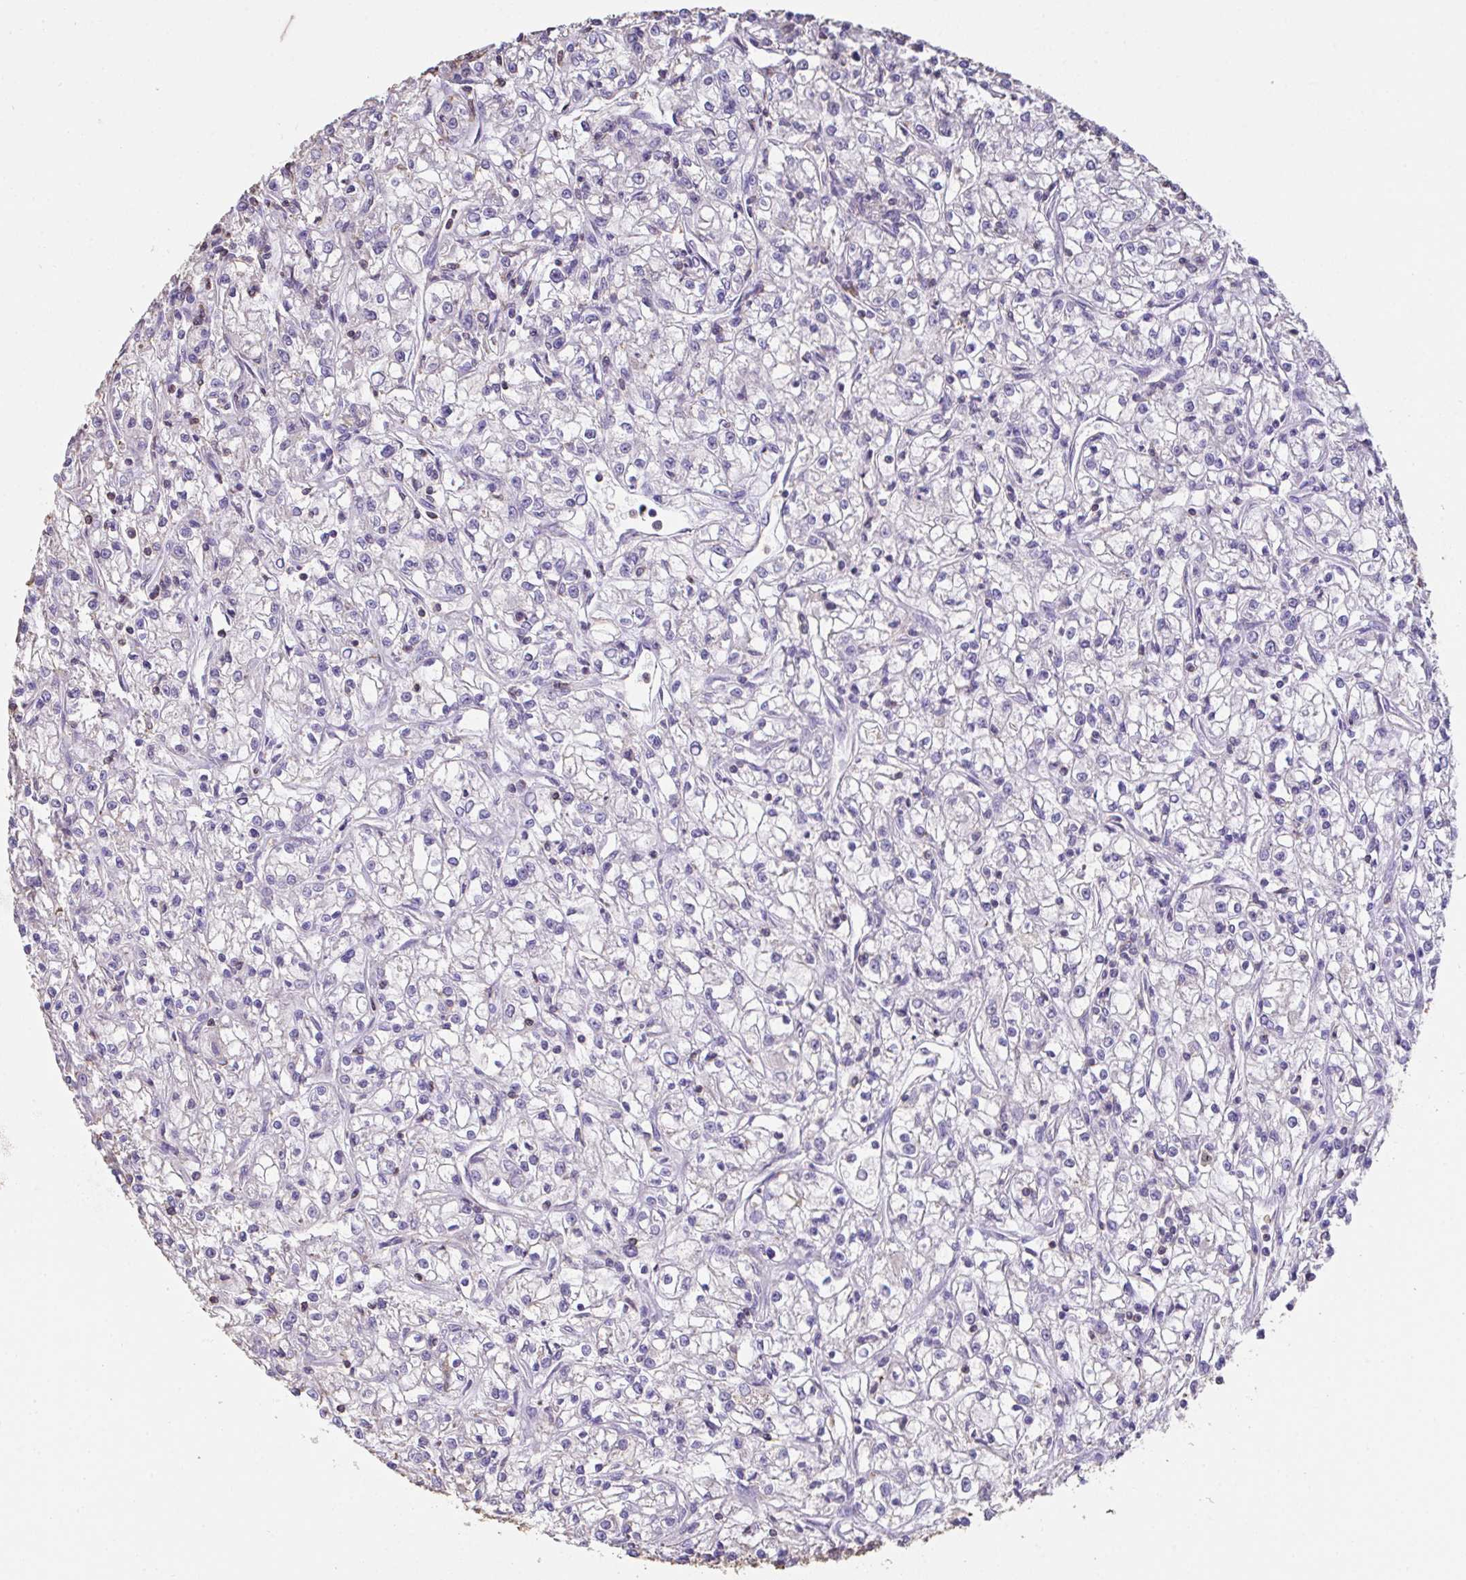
{"staining": {"intensity": "negative", "quantity": "none", "location": "none"}, "tissue": "renal cancer", "cell_type": "Tumor cells", "image_type": "cancer", "snomed": [{"axis": "morphology", "description": "Adenocarcinoma, NOS"}, {"axis": "topography", "description": "Kidney"}], "caption": "A photomicrograph of human renal cancer is negative for staining in tumor cells.", "gene": "IL23R", "patient": {"sex": "female", "age": 59}}